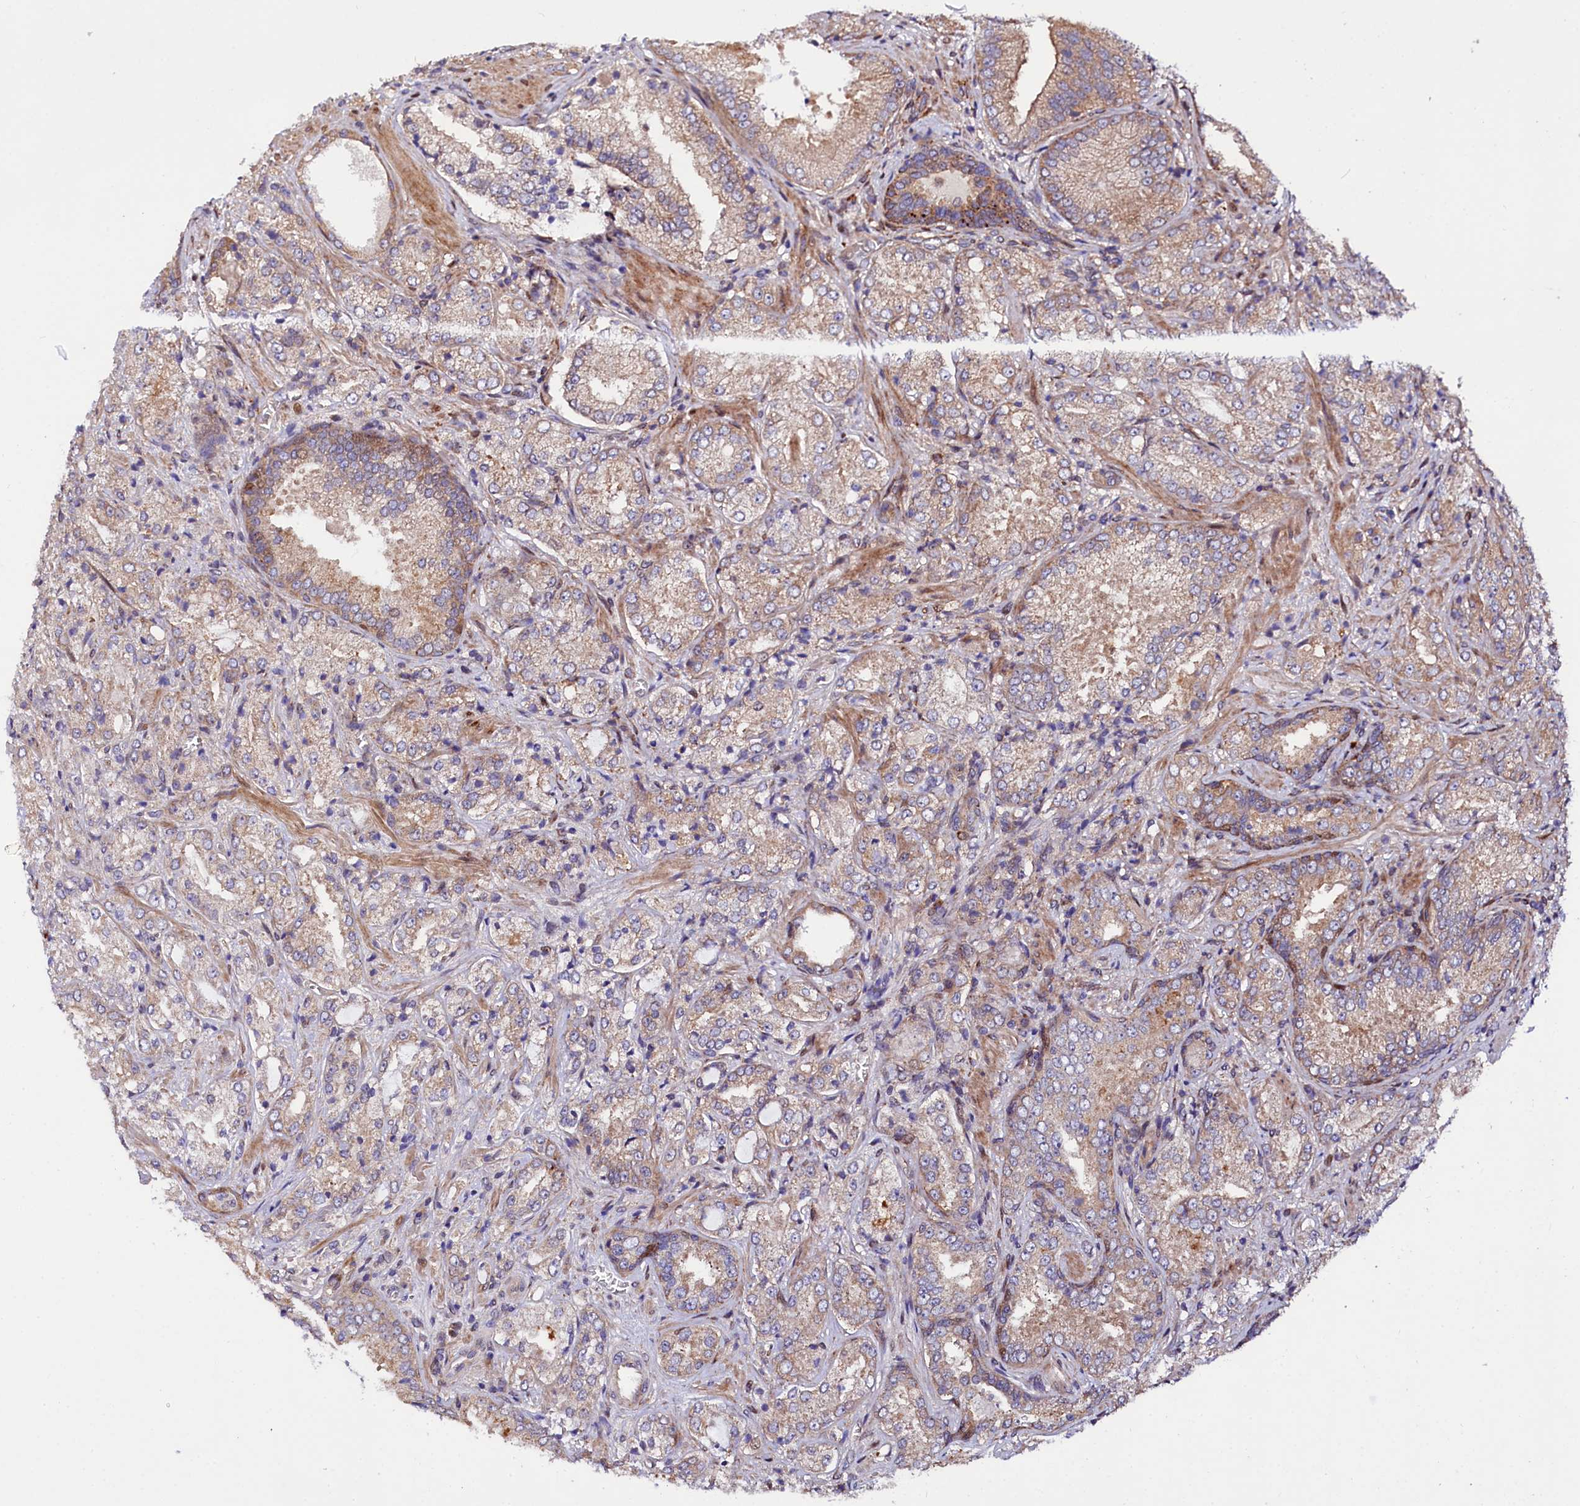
{"staining": {"intensity": "strong", "quantity": "25%-75%", "location": "cytoplasmic/membranous,nuclear"}, "tissue": "prostate cancer", "cell_type": "Tumor cells", "image_type": "cancer", "snomed": [{"axis": "morphology", "description": "Adenocarcinoma, Low grade"}, {"axis": "topography", "description": "Prostate"}], "caption": "Tumor cells display strong cytoplasmic/membranous and nuclear staining in about 25%-75% of cells in prostate low-grade adenocarcinoma.", "gene": "PDZRN3", "patient": {"sex": "male", "age": 74}}